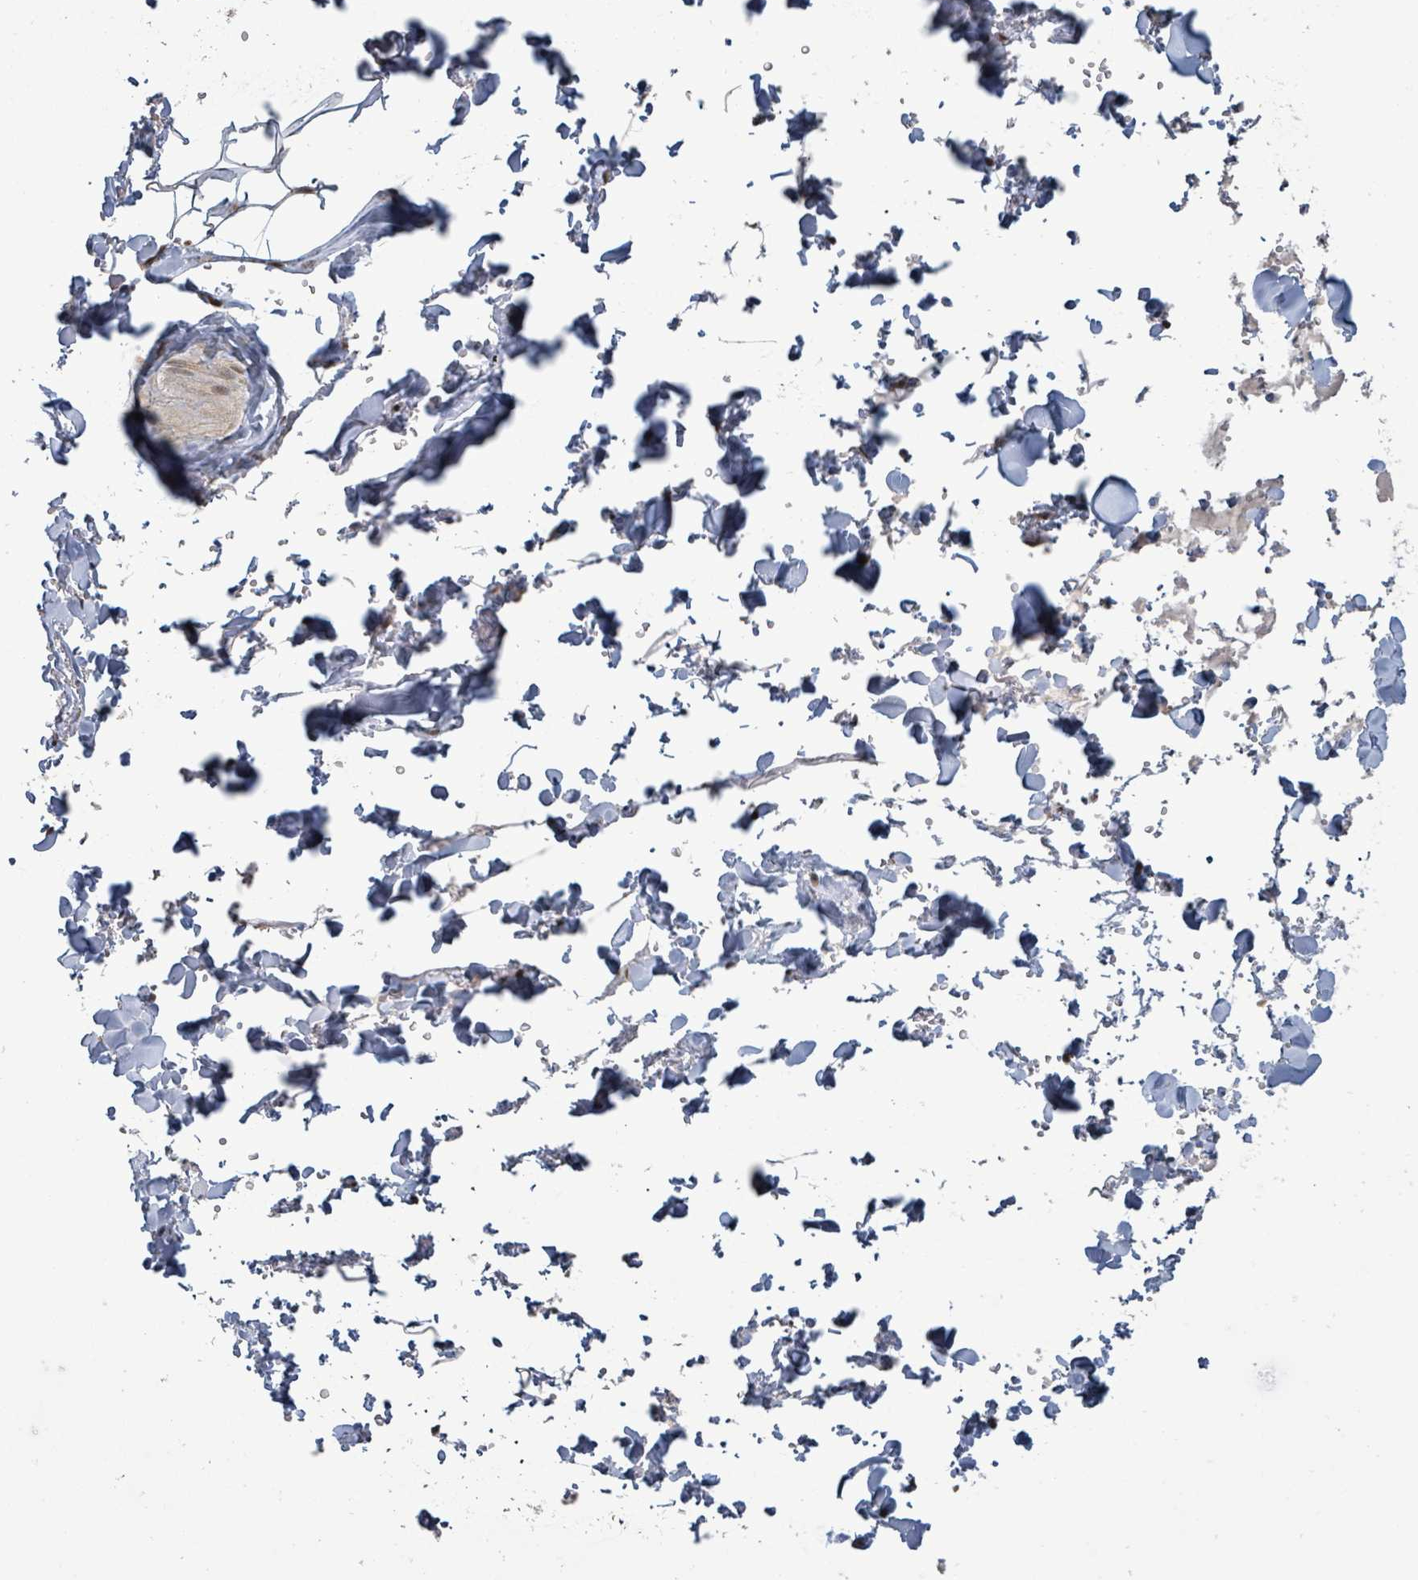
{"staining": {"intensity": "moderate", "quantity": "<25%", "location": "cytoplasmic/membranous"}, "tissue": "adipose tissue", "cell_type": "Adipocytes", "image_type": "normal", "snomed": [{"axis": "morphology", "description": "Normal tissue, NOS"}, {"axis": "topography", "description": "Rectum"}, {"axis": "topography", "description": "Peripheral nerve tissue"}], "caption": "This micrograph exhibits immunohistochemistry (IHC) staining of normal adipose tissue, with low moderate cytoplasmic/membranous positivity in approximately <25% of adipocytes.", "gene": "GTF3C1", "patient": {"sex": "female", "age": 69}}